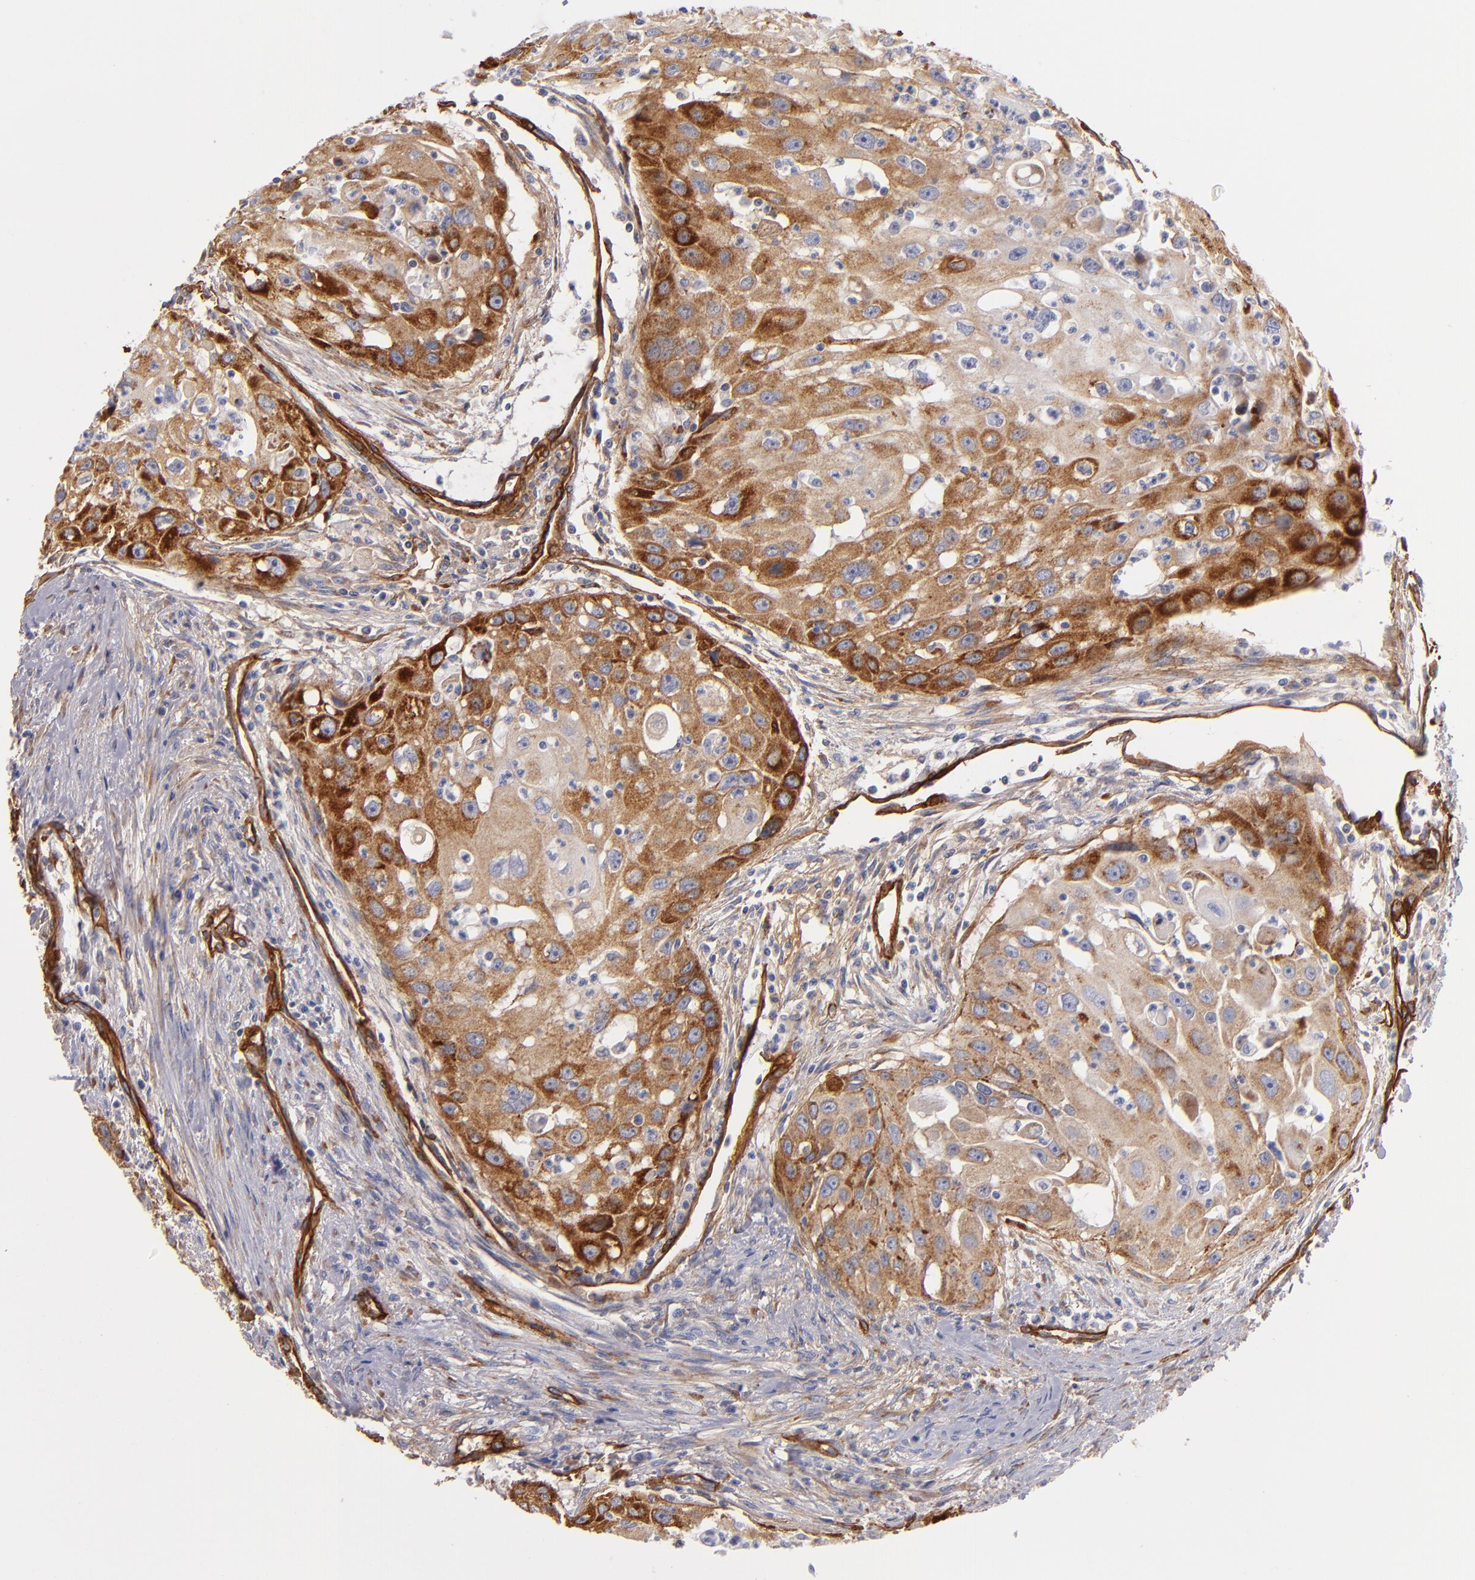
{"staining": {"intensity": "moderate", "quantity": "25%-75%", "location": "cytoplasmic/membranous"}, "tissue": "head and neck cancer", "cell_type": "Tumor cells", "image_type": "cancer", "snomed": [{"axis": "morphology", "description": "Squamous cell carcinoma, NOS"}, {"axis": "topography", "description": "Head-Neck"}], "caption": "There is medium levels of moderate cytoplasmic/membranous expression in tumor cells of head and neck cancer, as demonstrated by immunohistochemical staining (brown color).", "gene": "LAMC1", "patient": {"sex": "male", "age": 64}}